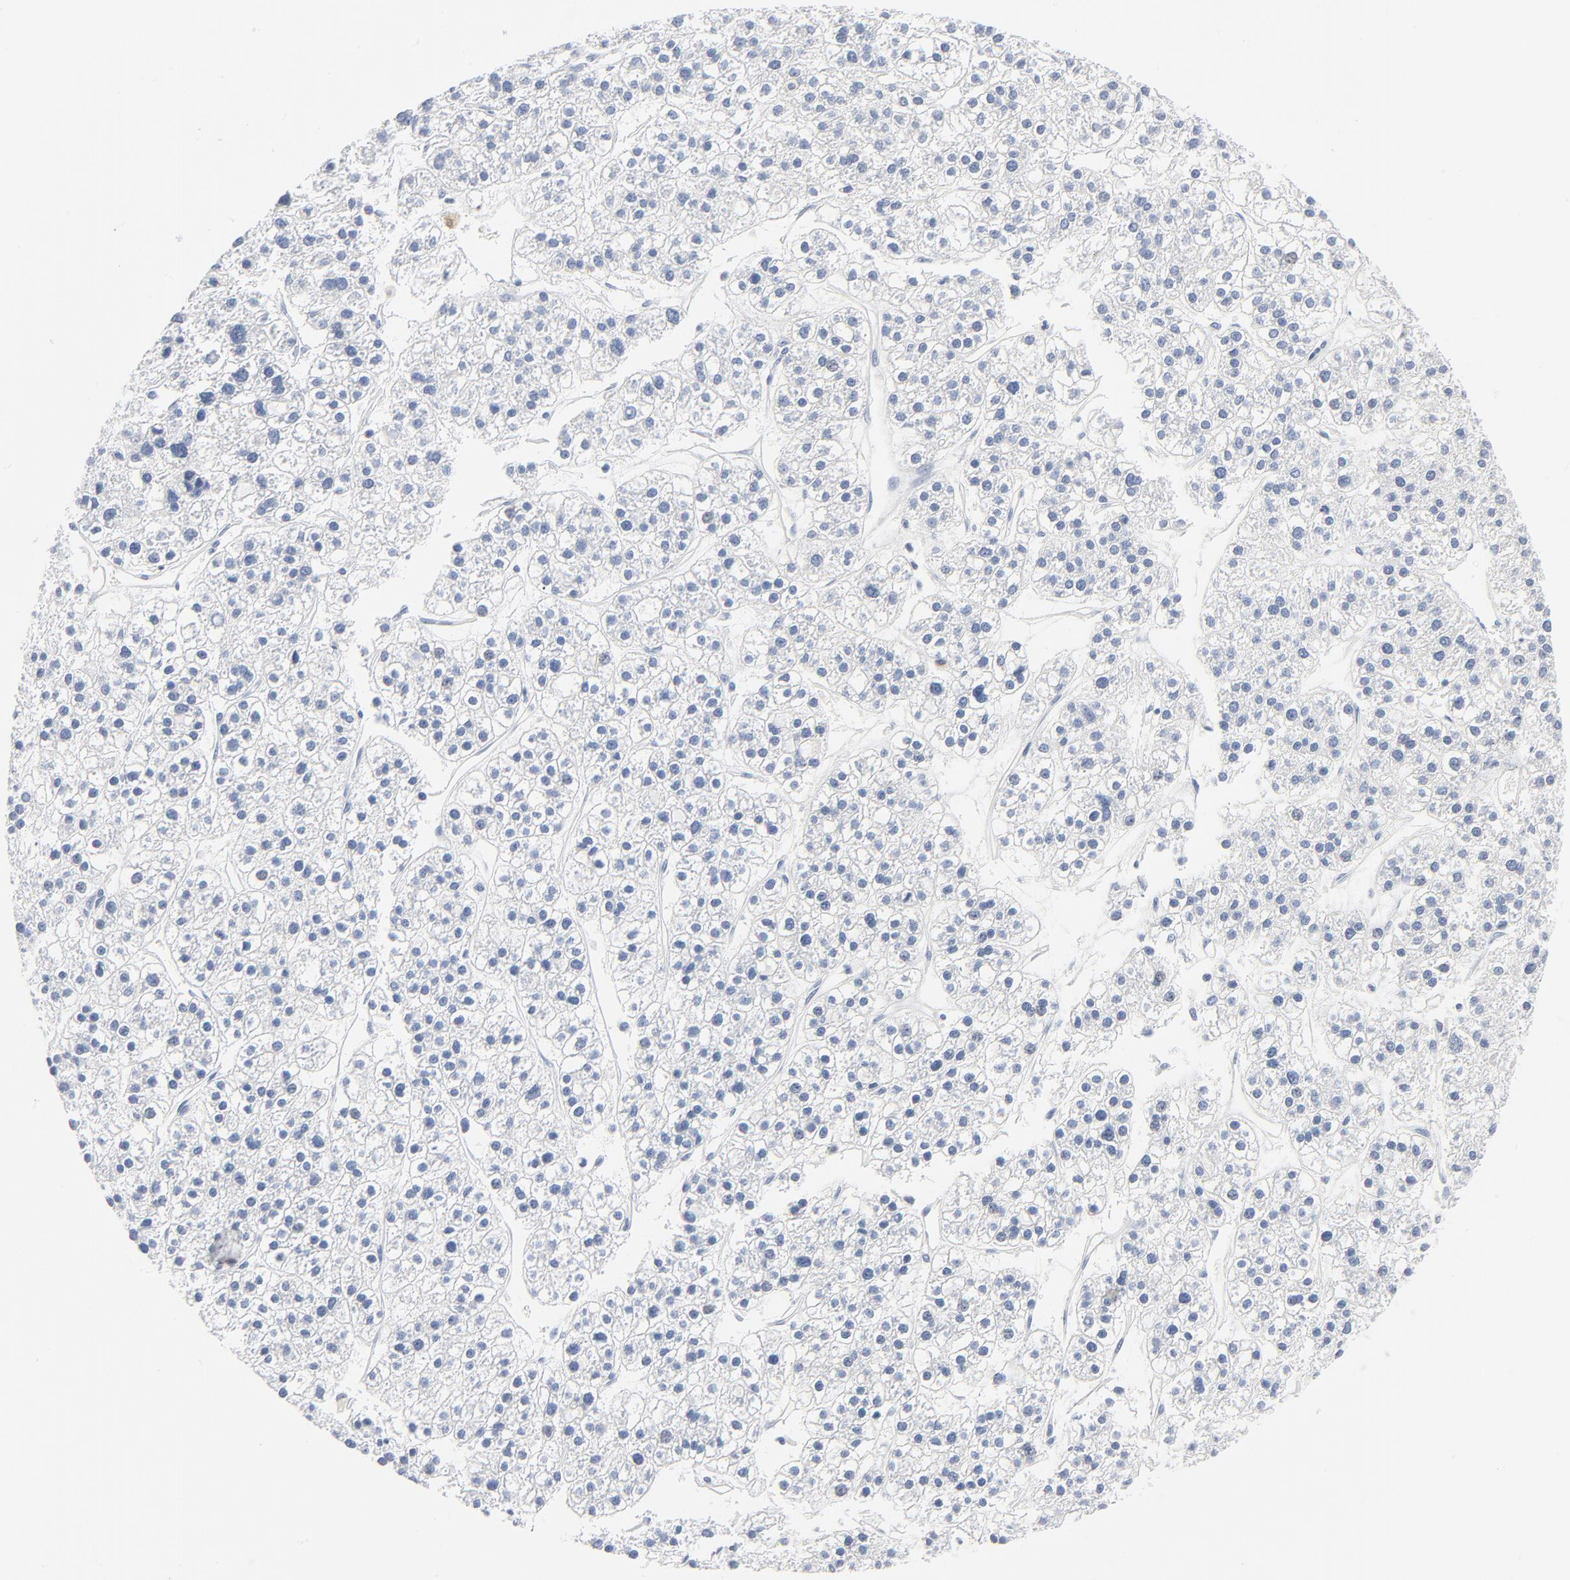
{"staining": {"intensity": "negative", "quantity": "none", "location": "none"}, "tissue": "liver cancer", "cell_type": "Tumor cells", "image_type": "cancer", "snomed": [{"axis": "morphology", "description": "Carcinoma, Hepatocellular, NOS"}, {"axis": "topography", "description": "Liver"}], "caption": "This is an IHC micrograph of liver hepatocellular carcinoma. There is no positivity in tumor cells.", "gene": "PTK2B", "patient": {"sex": "female", "age": 85}}